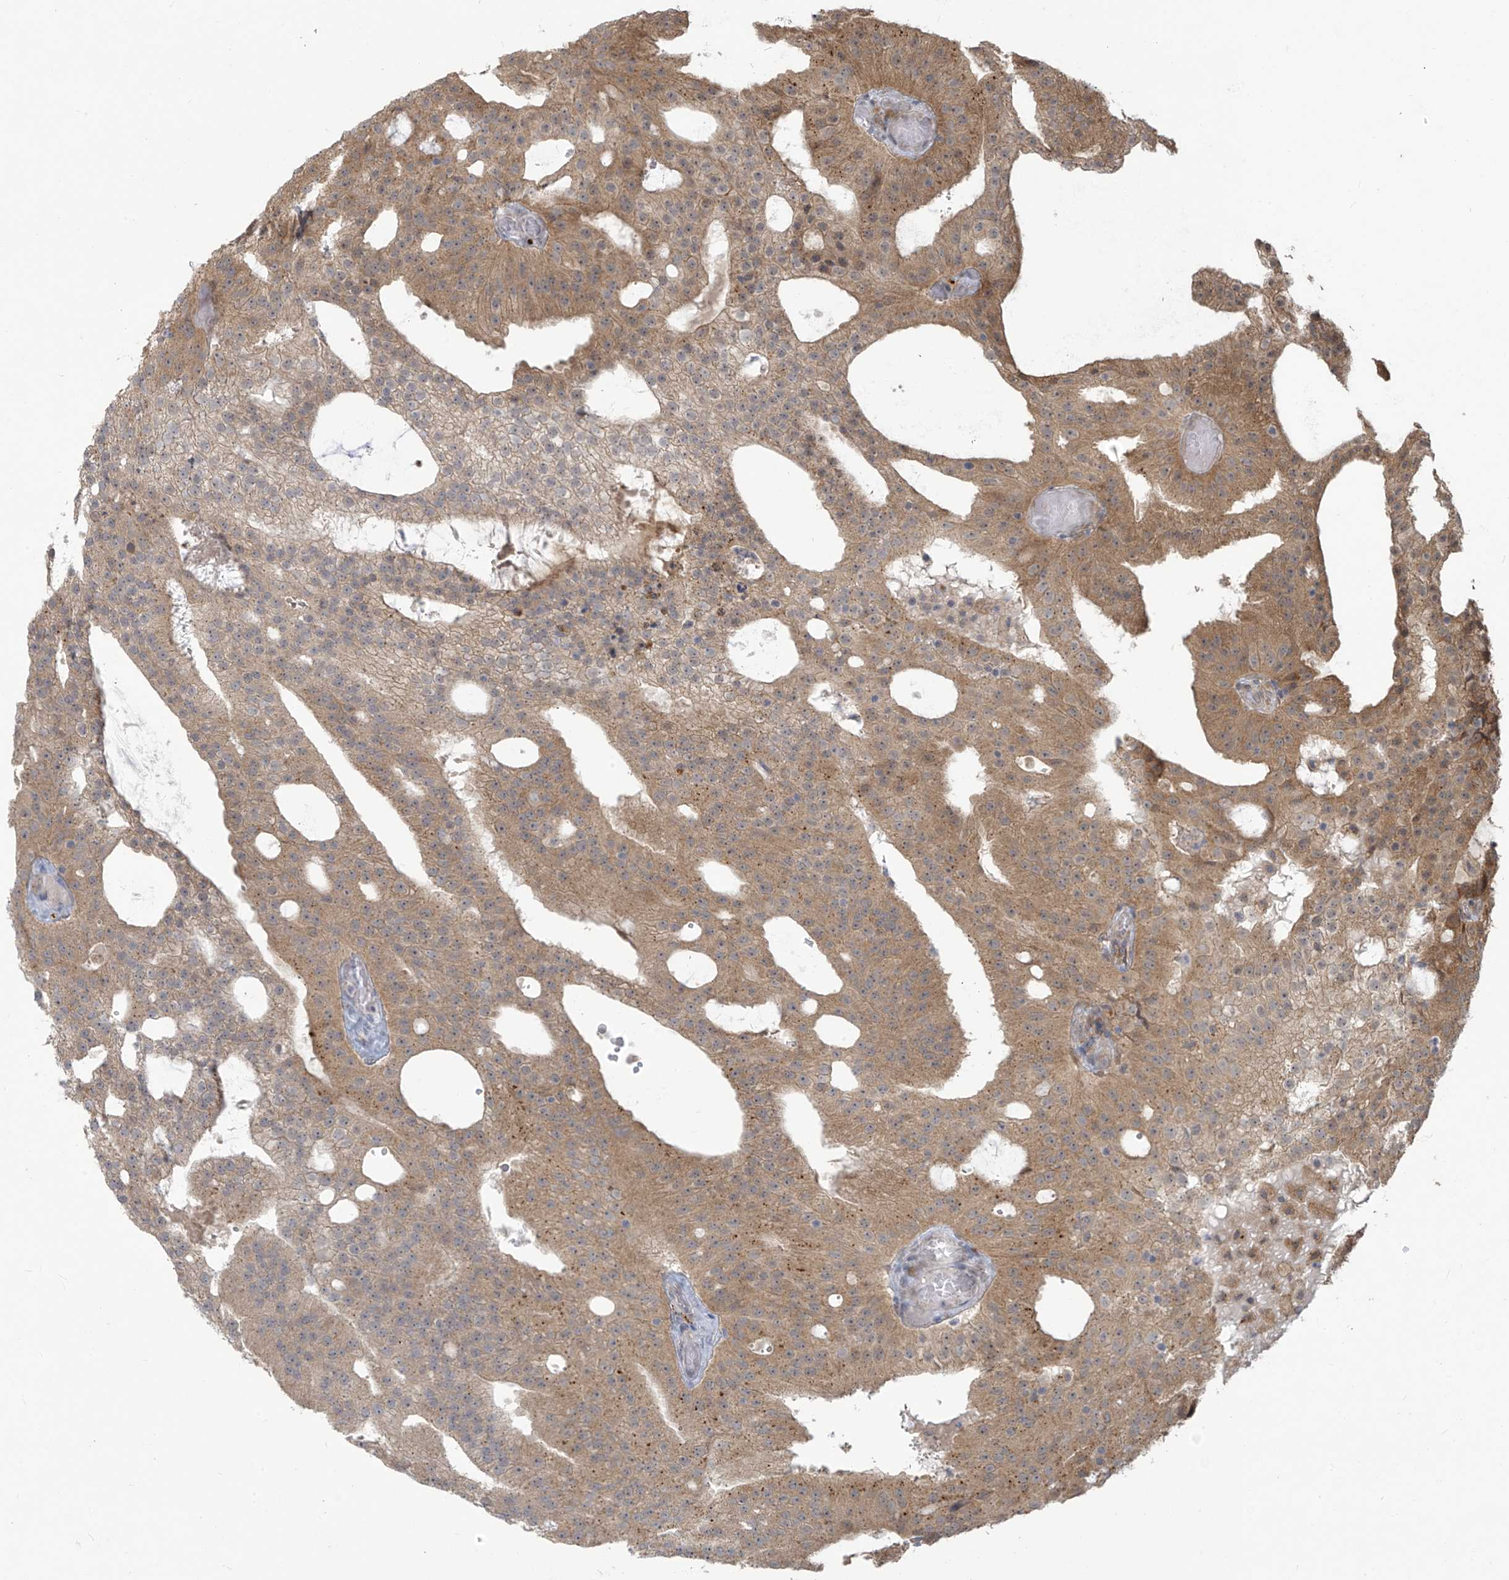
{"staining": {"intensity": "moderate", "quantity": ">75%", "location": "cytoplasmic/membranous"}, "tissue": "prostate cancer", "cell_type": "Tumor cells", "image_type": "cancer", "snomed": [{"axis": "morphology", "description": "Adenocarcinoma, Medium grade"}, {"axis": "topography", "description": "Prostate"}], "caption": "High-magnification brightfield microscopy of prostate cancer stained with DAB (3,3'-diaminobenzidine) (brown) and counterstained with hematoxylin (blue). tumor cells exhibit moderate cytoplasmic/membranous staining is identified in approximately>75% of cells.", "gene": "PLEKHM3", "patient": {"sex": "male", "age": 88}}